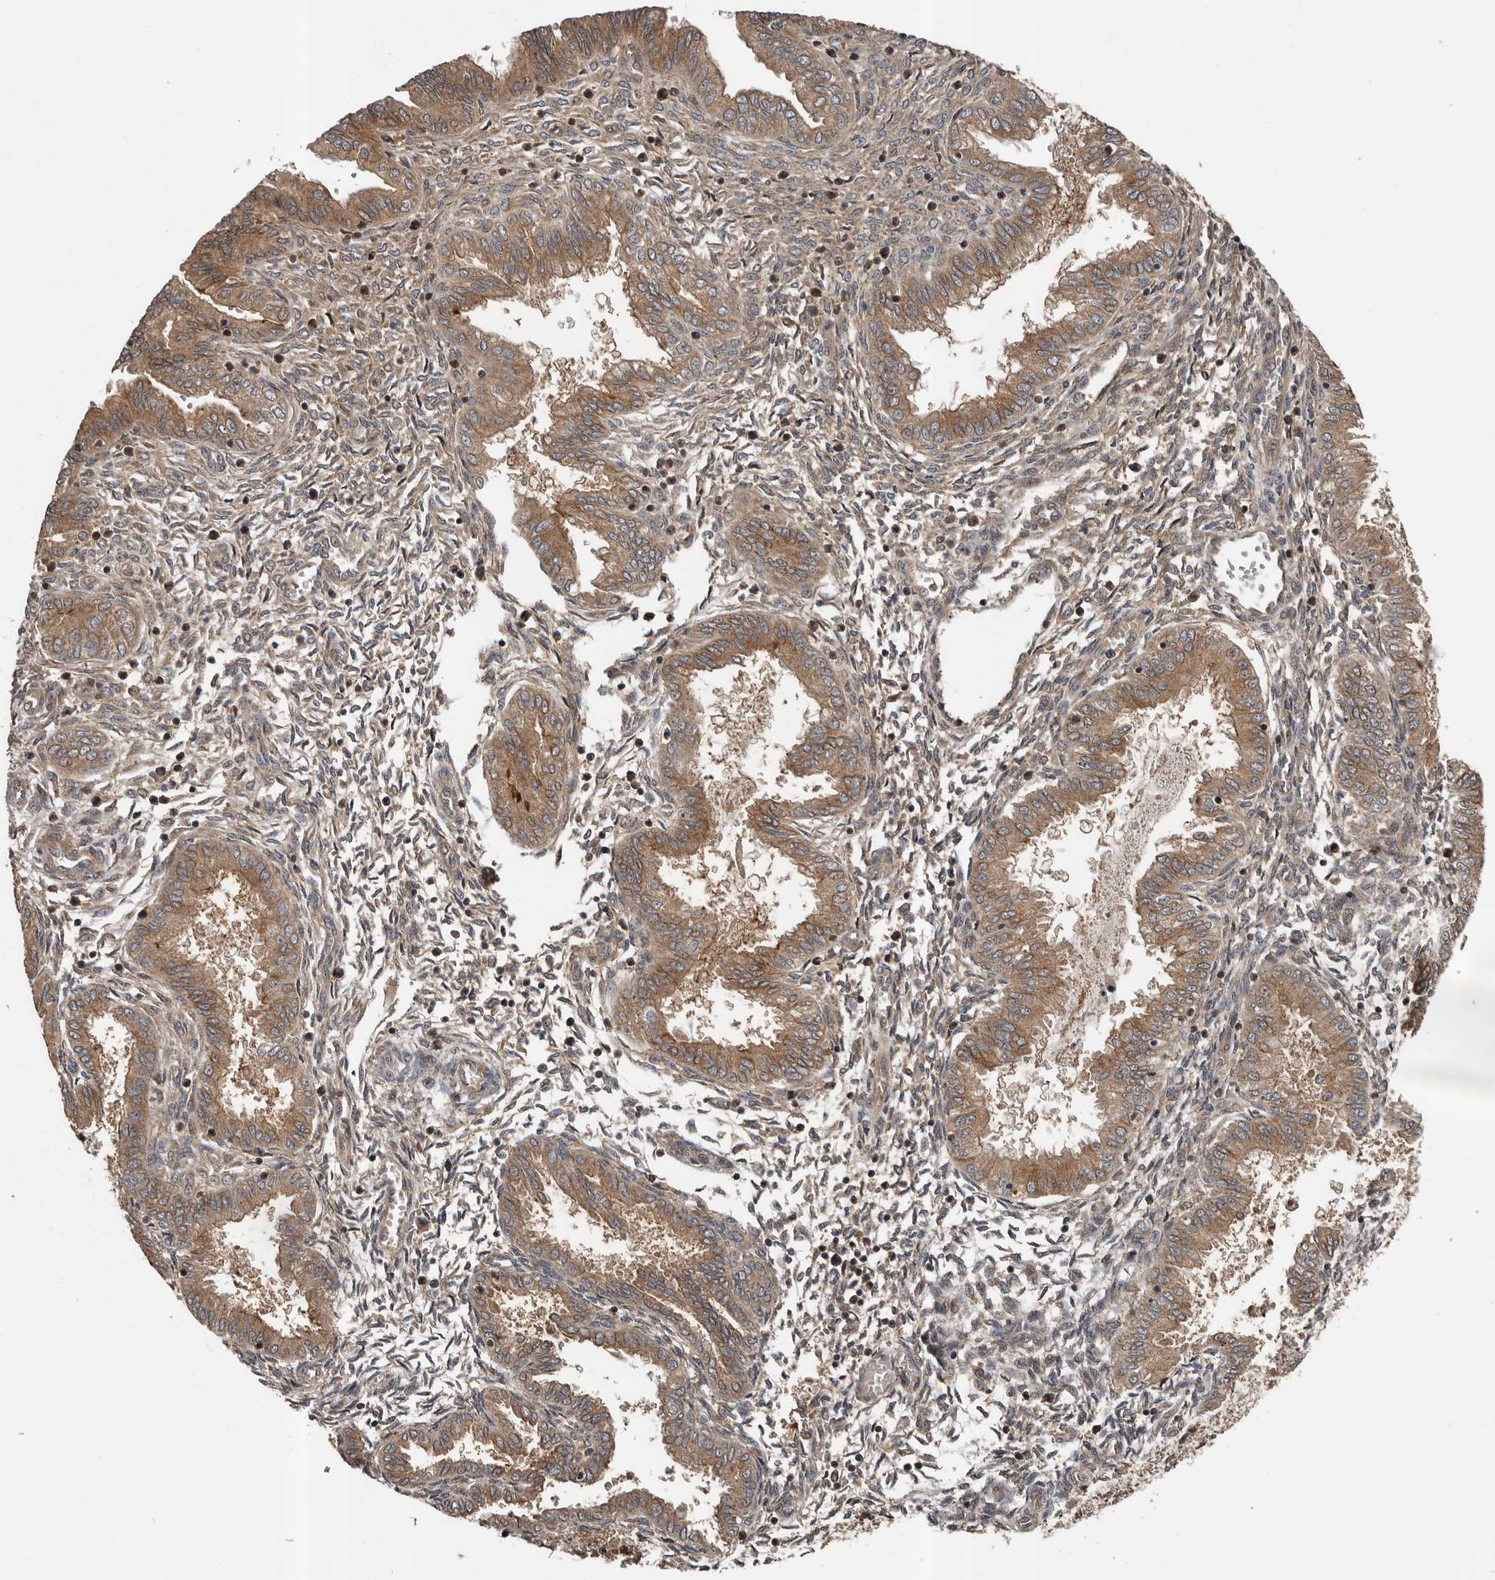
{"staining": {"intensity": "moderate", "quantity": ">75%", "location": "cytoplasmic/membranous"}, "tissue": "endometrium", "cell_type": "Cells in endometrial stroma", "image_type": "normal", "snomed": [{"axis": "morphology", "description": "Normal tissue, NOS"}, {"axis": "topography", "description": "Endometrium"}], "caption": "DAB (3,3'-diaminobenzidine) immunohistochemical staining of normal endometrium shows moderate cytoplasmic/membranous protein positivity in approximately >75% of cells in endometrial stroma.", "gene": "CCDC190", "patient": {"sex": "female", "age": 33}}